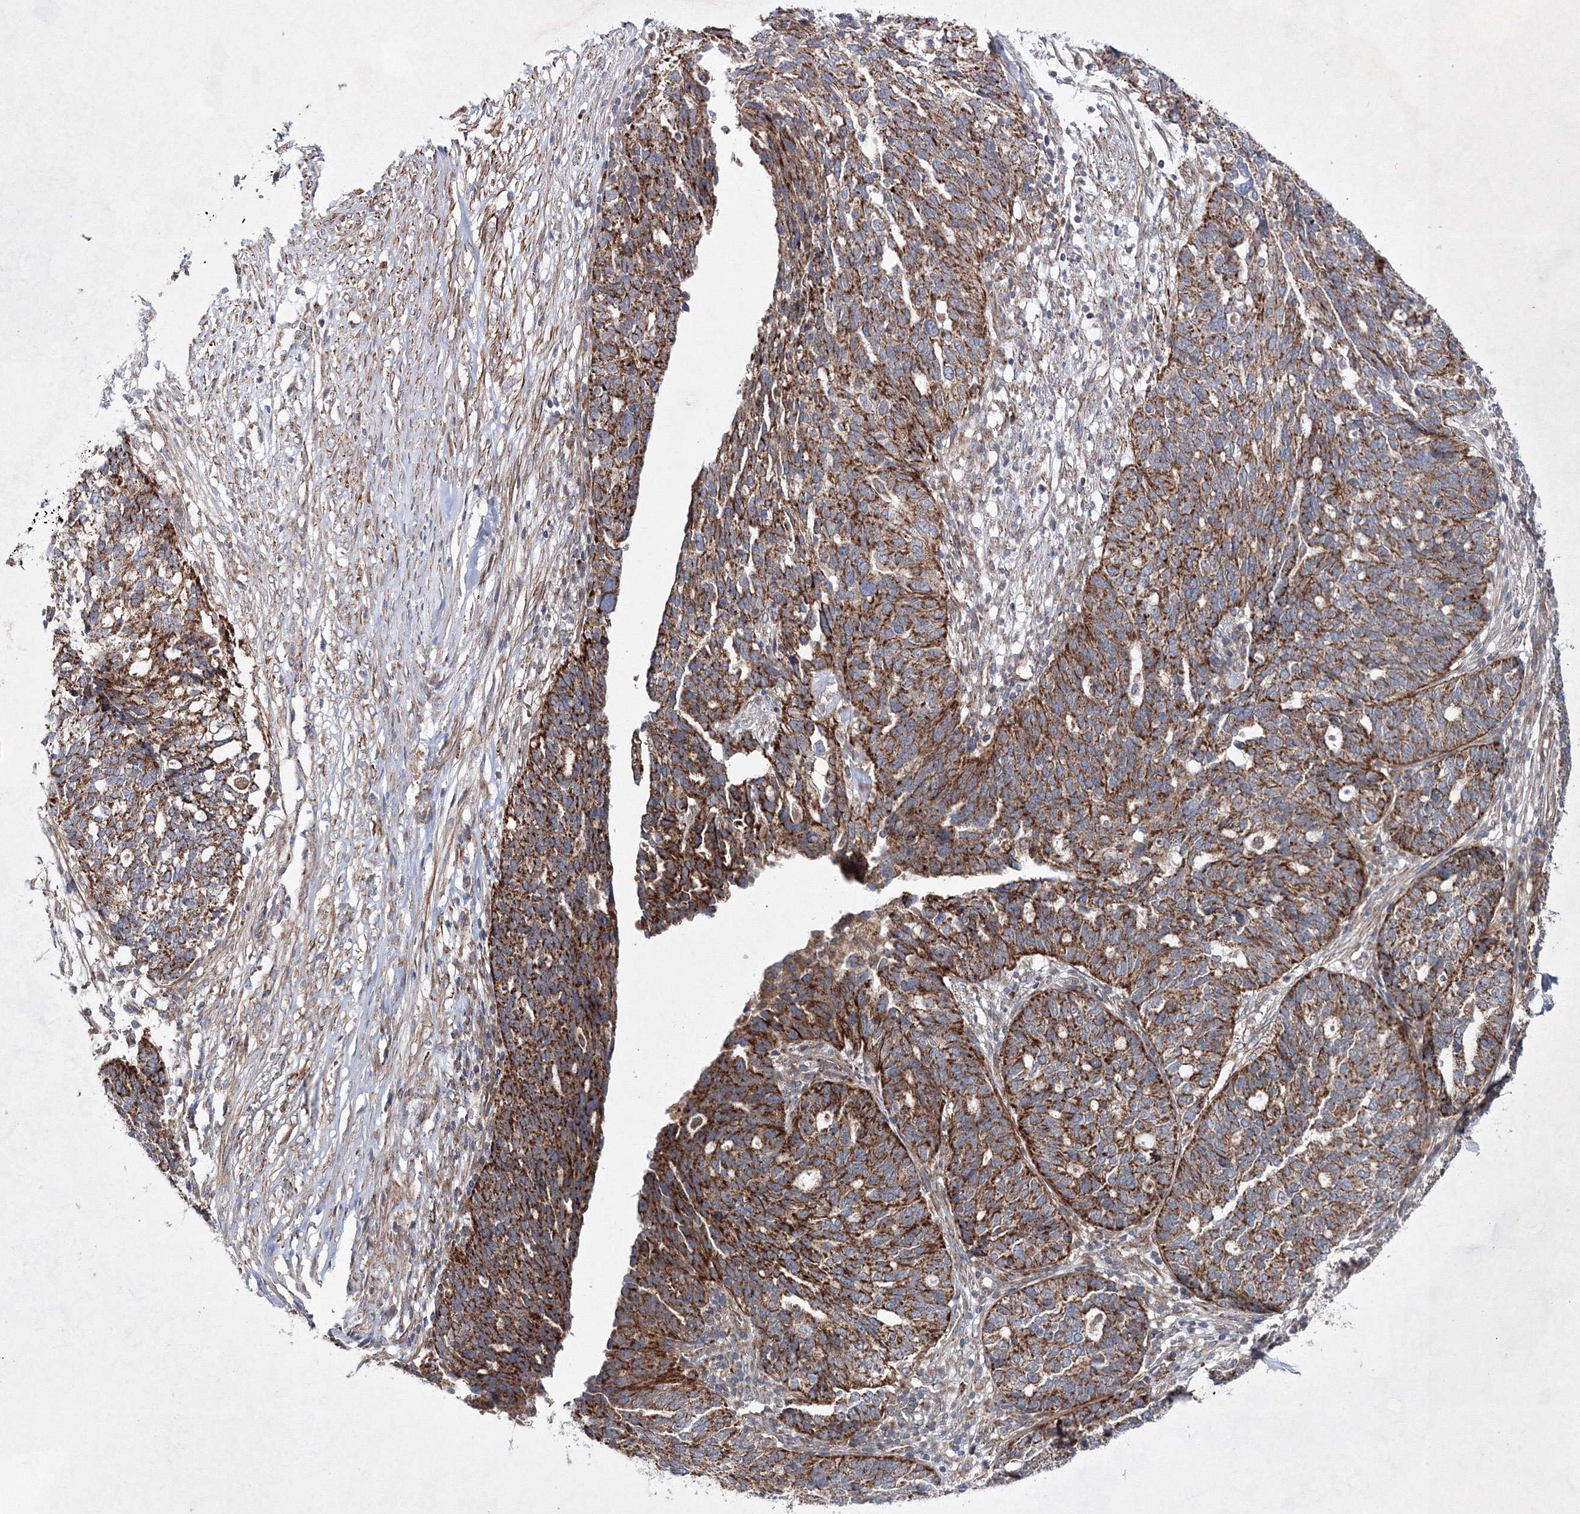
{"staining": {"intensity": "strong", "quantity": ">75%", "location": "cytoplasmic/membranous"}, "tissue": "ovarian cancer", "cell_type": "Tumor cells", "image_type": "cancer", "snomed": [{"axis": "morphology", "description": "Cystadenocarcinoma, serous, NOS"}, {"axis": "topography", "description": "Ovary"}], "caption": "Immunohistochemistry (DAB) staining of human ovarian cancer displays strong cytoplasmic/membranous protein staining in approximately >75% of tumor cells. The staining was performed using DAB to visualize the protein expression in brown, while the nuclei were stained in blue with hematoxylin (Magnification: 20x).", "gene": "GFM1", "patient": {"sex": "female", "age": 59}}